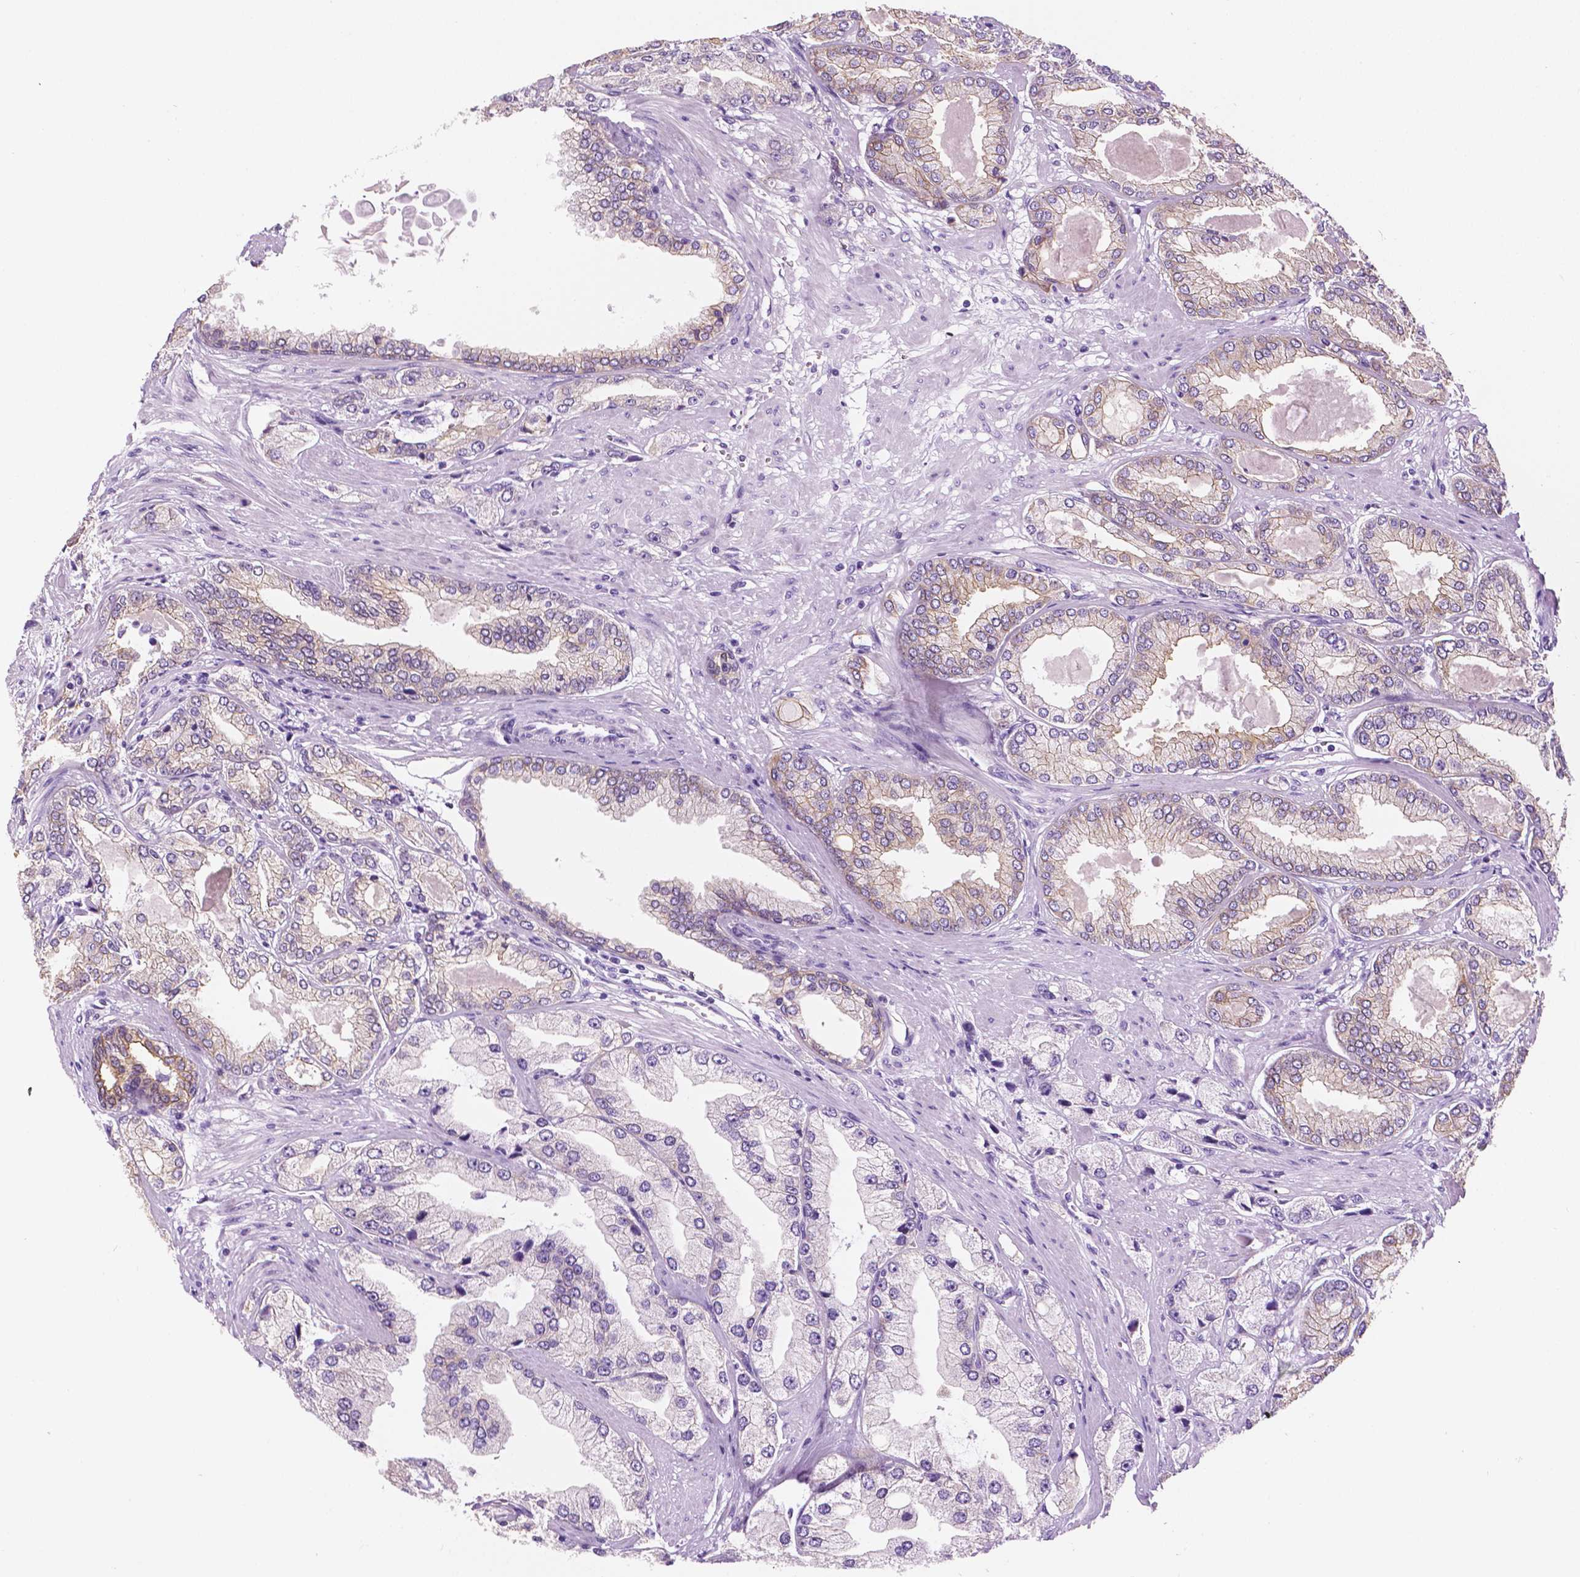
{"staining": {"intensity": "weak", "quantity": "25%-75%", "location": "cytoplasmic/membranous"}, "tissue": "prostate cancer", "cell_type": "Tumor cells", "image_type": "cancer", "snomed": [{"axis": "morphology", "description": "Adenocarcinoma, High grade"}, {"axis": "topography", "description": "Prostate"}], "caption": "IHC photomicrograph of human prostate cancer stained for a protein (brown), which shows low levels of weak cytoplasmic/membranous staining in about 25%-75% of tumor cells.", "gene": "PPL", "patient": {"sex": "male", "age": 68}}